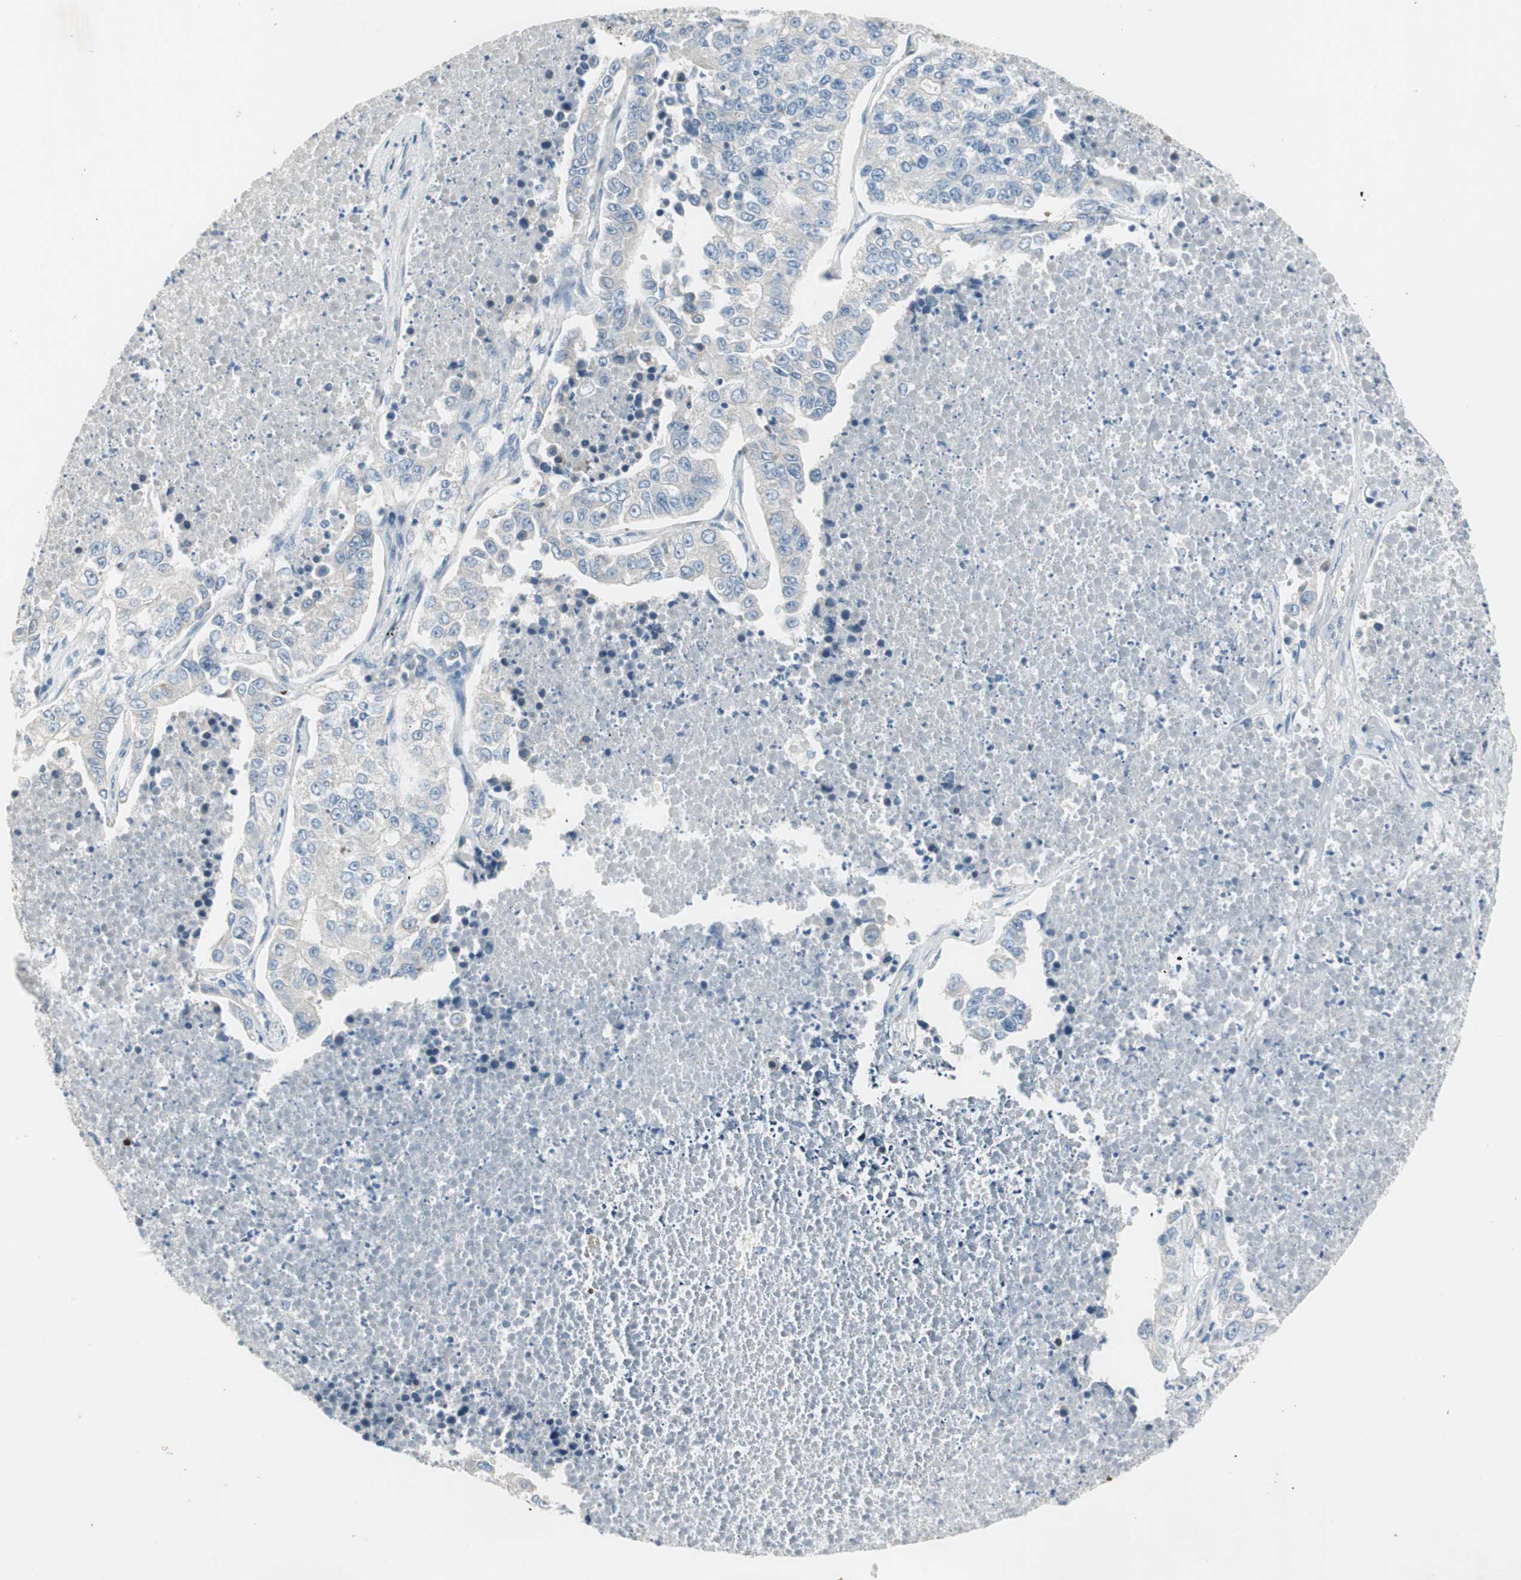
{"staining": {"intensity": "negative", "quantity": "none", "location": "none"}, "tissue": "lung cancer", "cell_type": "Tumor cells", "image_type": "cancer", "snomed": [{"axis": "morphology", "description": "Adenocarcinoma, NOS"}, {"axis": "topography", "description": "Lung"}], "caption": "A histopathology image of lung cancer (adenocarcinoma) stained for a protein demonstrates no brown staining in tumor cells.", "gene": "PRRG4", "patient": {"sex": "male", "age": 49}}